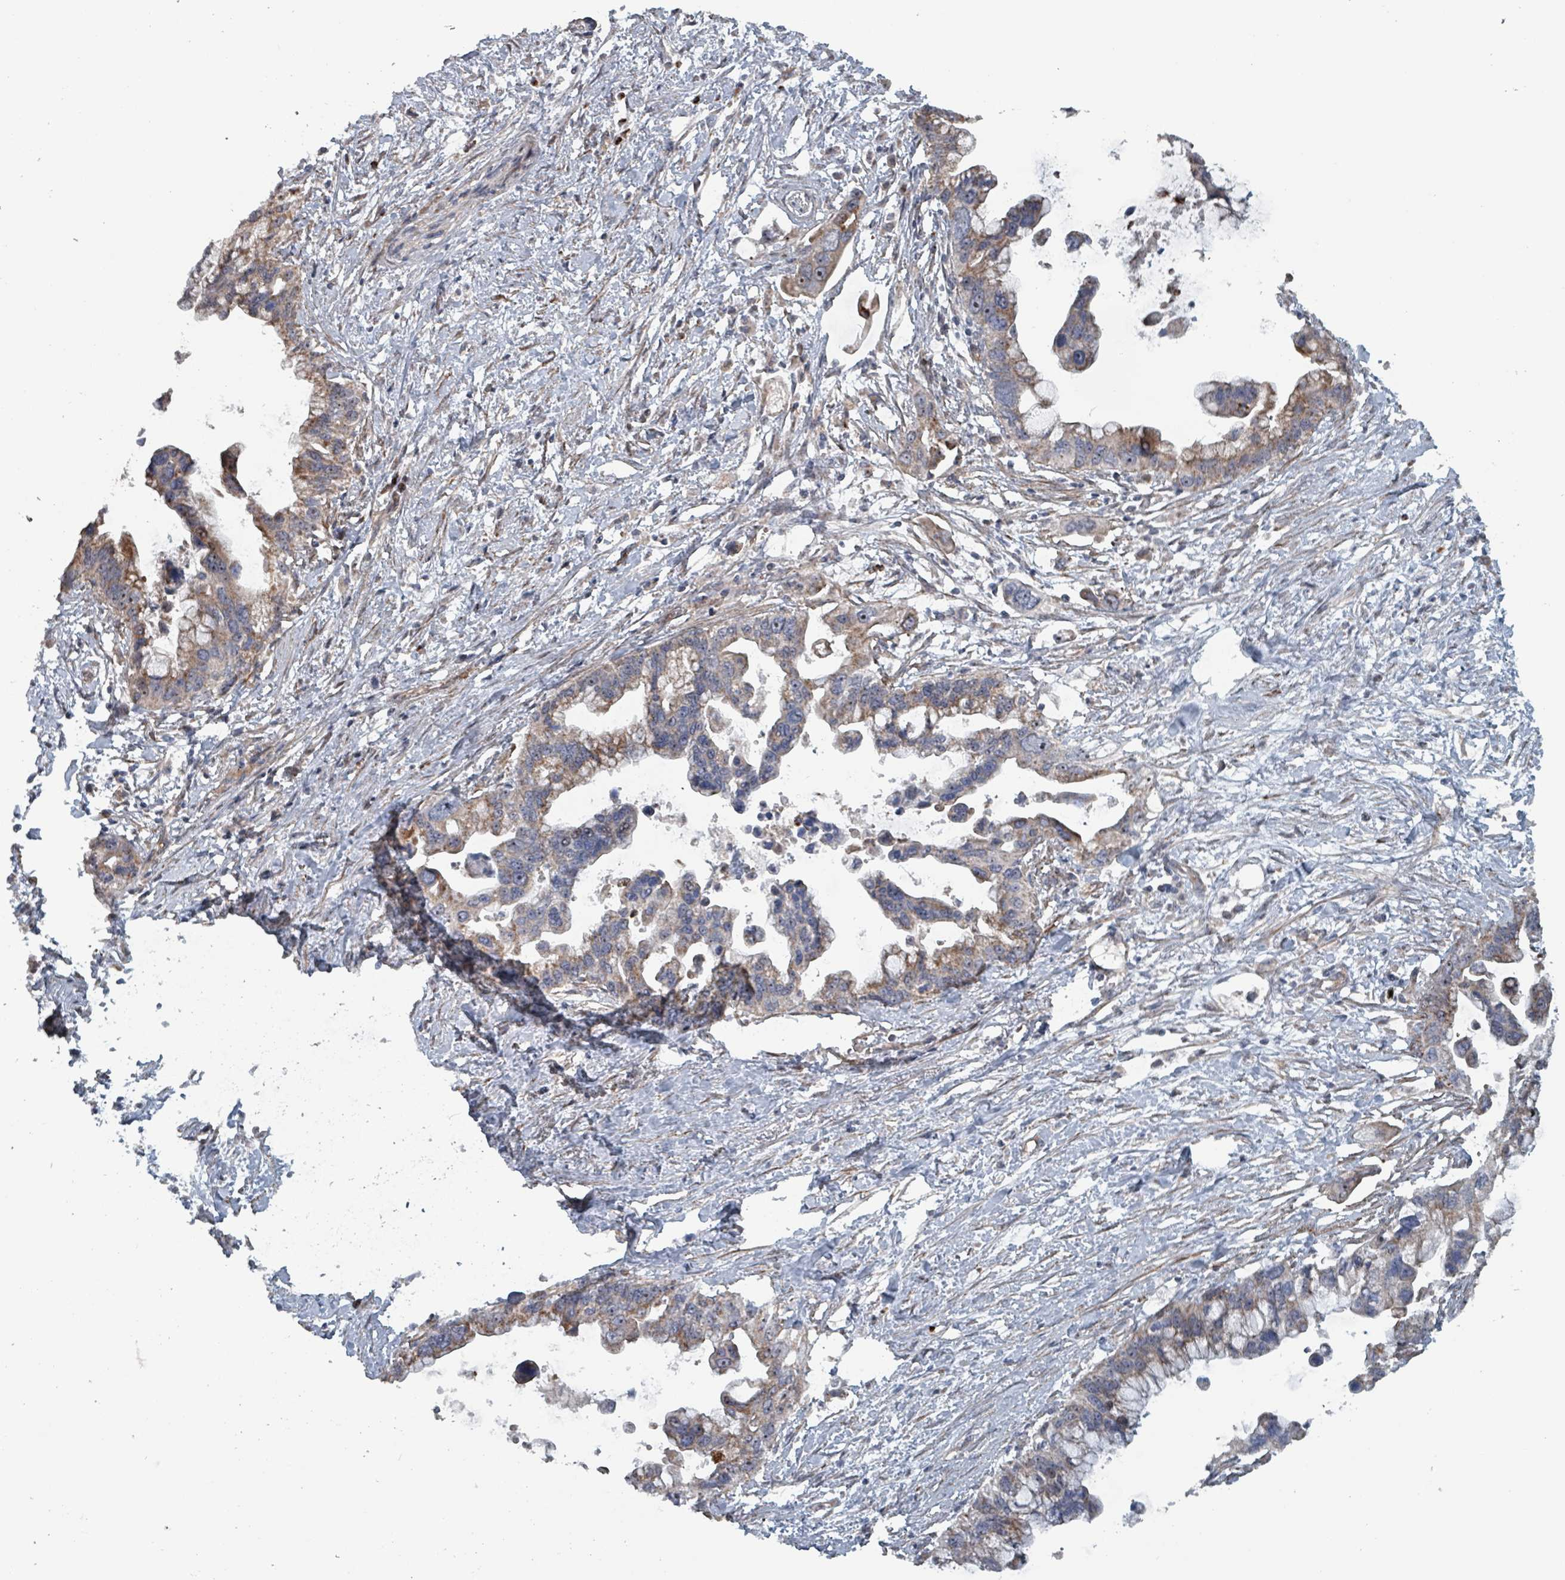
{"staining": {"intensity": "moderate", "quantity": ">75%", "location": "cytoplasmic/membranous"}, "tissue": "pancreatic cancer", "cell_type": "Tumor cells", "image_type": "cancer", "snomed": [{"axis": "morphology", "description": "Adenocarcinoma, NOS"}, {"axis": "topography", "description": "Pancreas"}], "caption": "Pancreatic cancer (adenocarcinoma) stained with a brown dye shows moderate cytoplasmic/membranous positive expression in about >75% of tumor cells.", "gene": "MRPL4", "patient": {"sex": "female", "age": 83}}